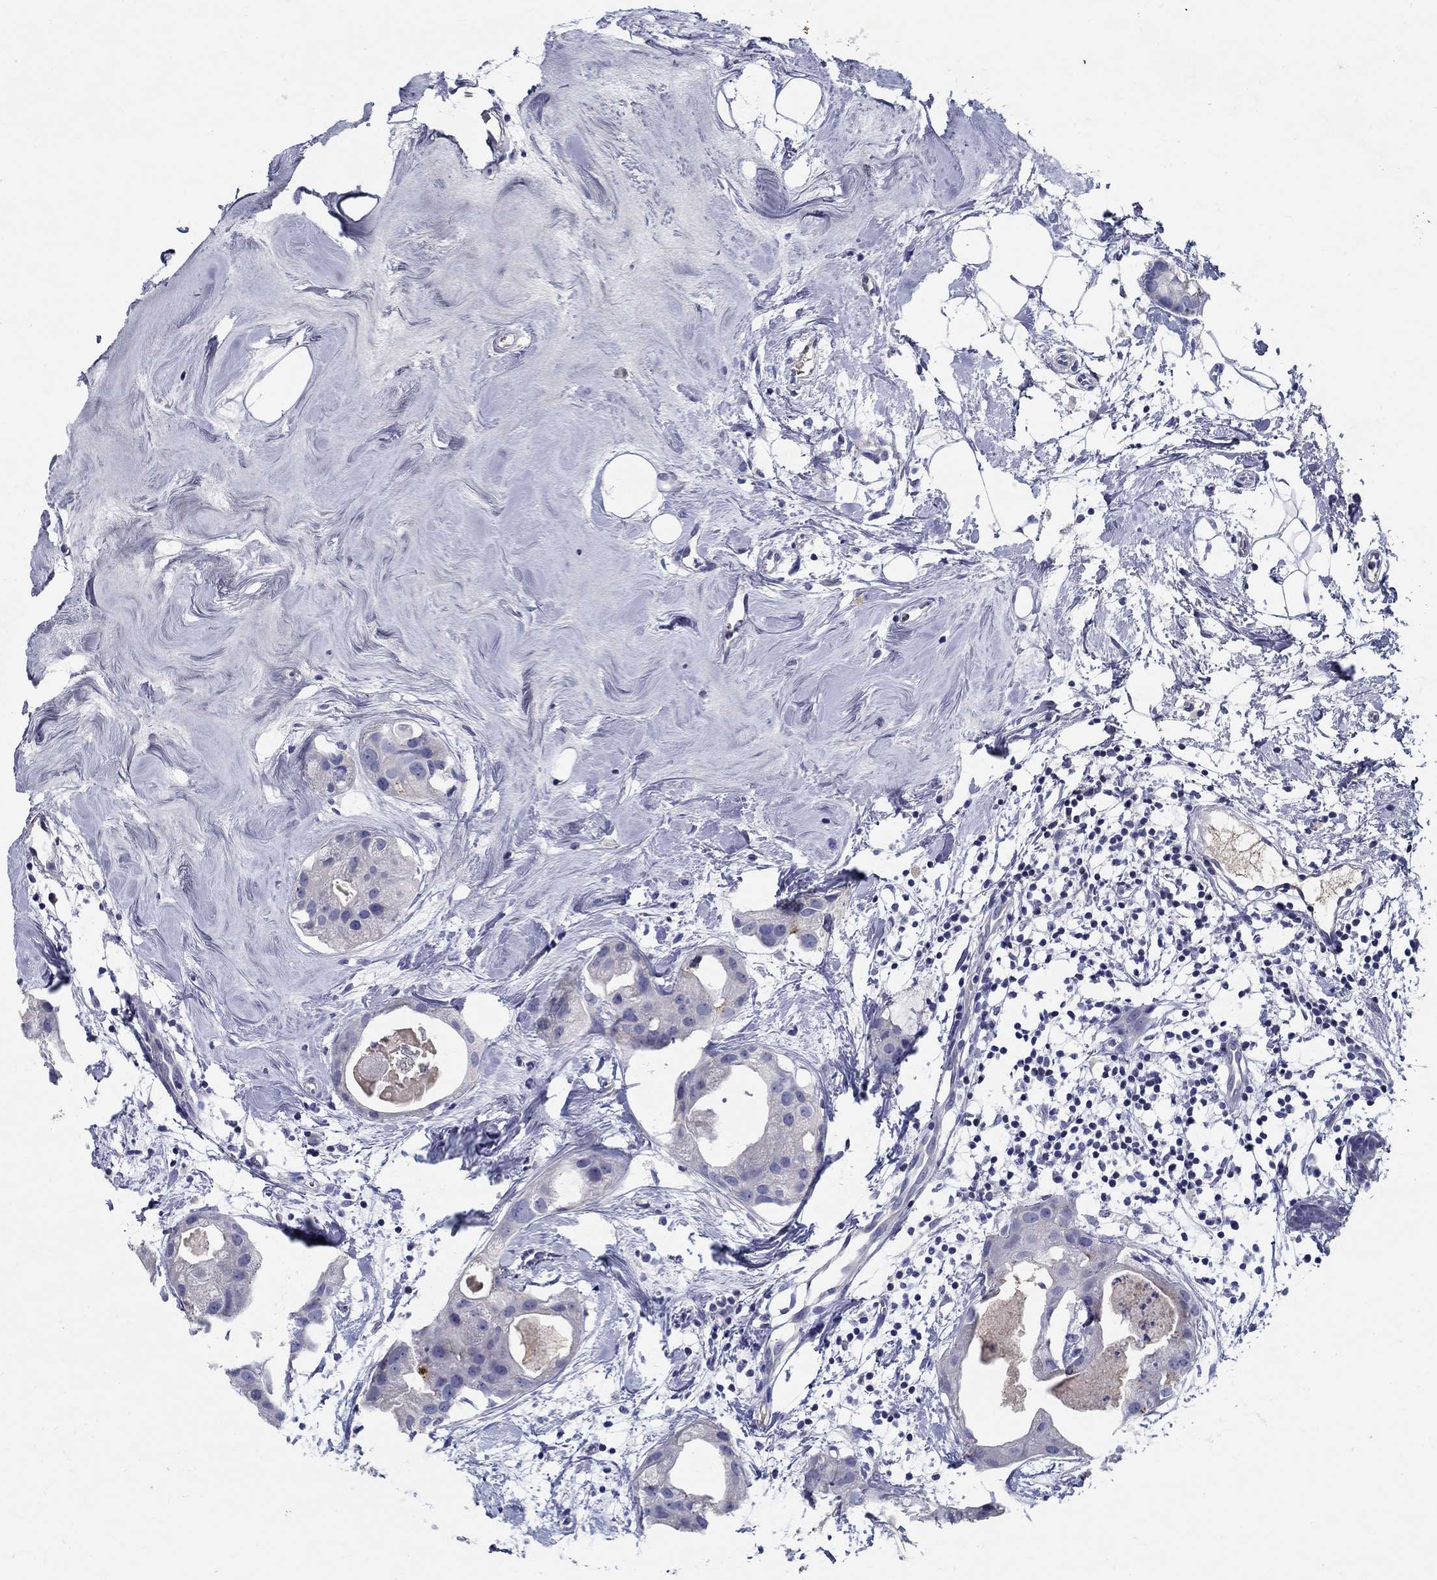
{"staining": {"intensity": "negative", "quantity": "none", "location": "none"}, "tissue": "breast cancer", "cell_type": "Tumor cells", "image_type": "cancer", "snomed": [{"axis": "morphology", "description": "Normal tissue, NOS"}, {"axis": "morphology", "description": "Duct carcinoma"}, {"axis": "topography", "description": "Breast"}], "caption": "This photomicrograph is of invasive ductal carcinoma (breast) stained with immunohistochemistry (IHC) to label a protein in brown with the nuclei are counter-stained blue. There is no staining in tumor cells. (DAB IHC, high magnification).", "gene": "CRYGD", "patient": {"sex": "female", "age": 40}}